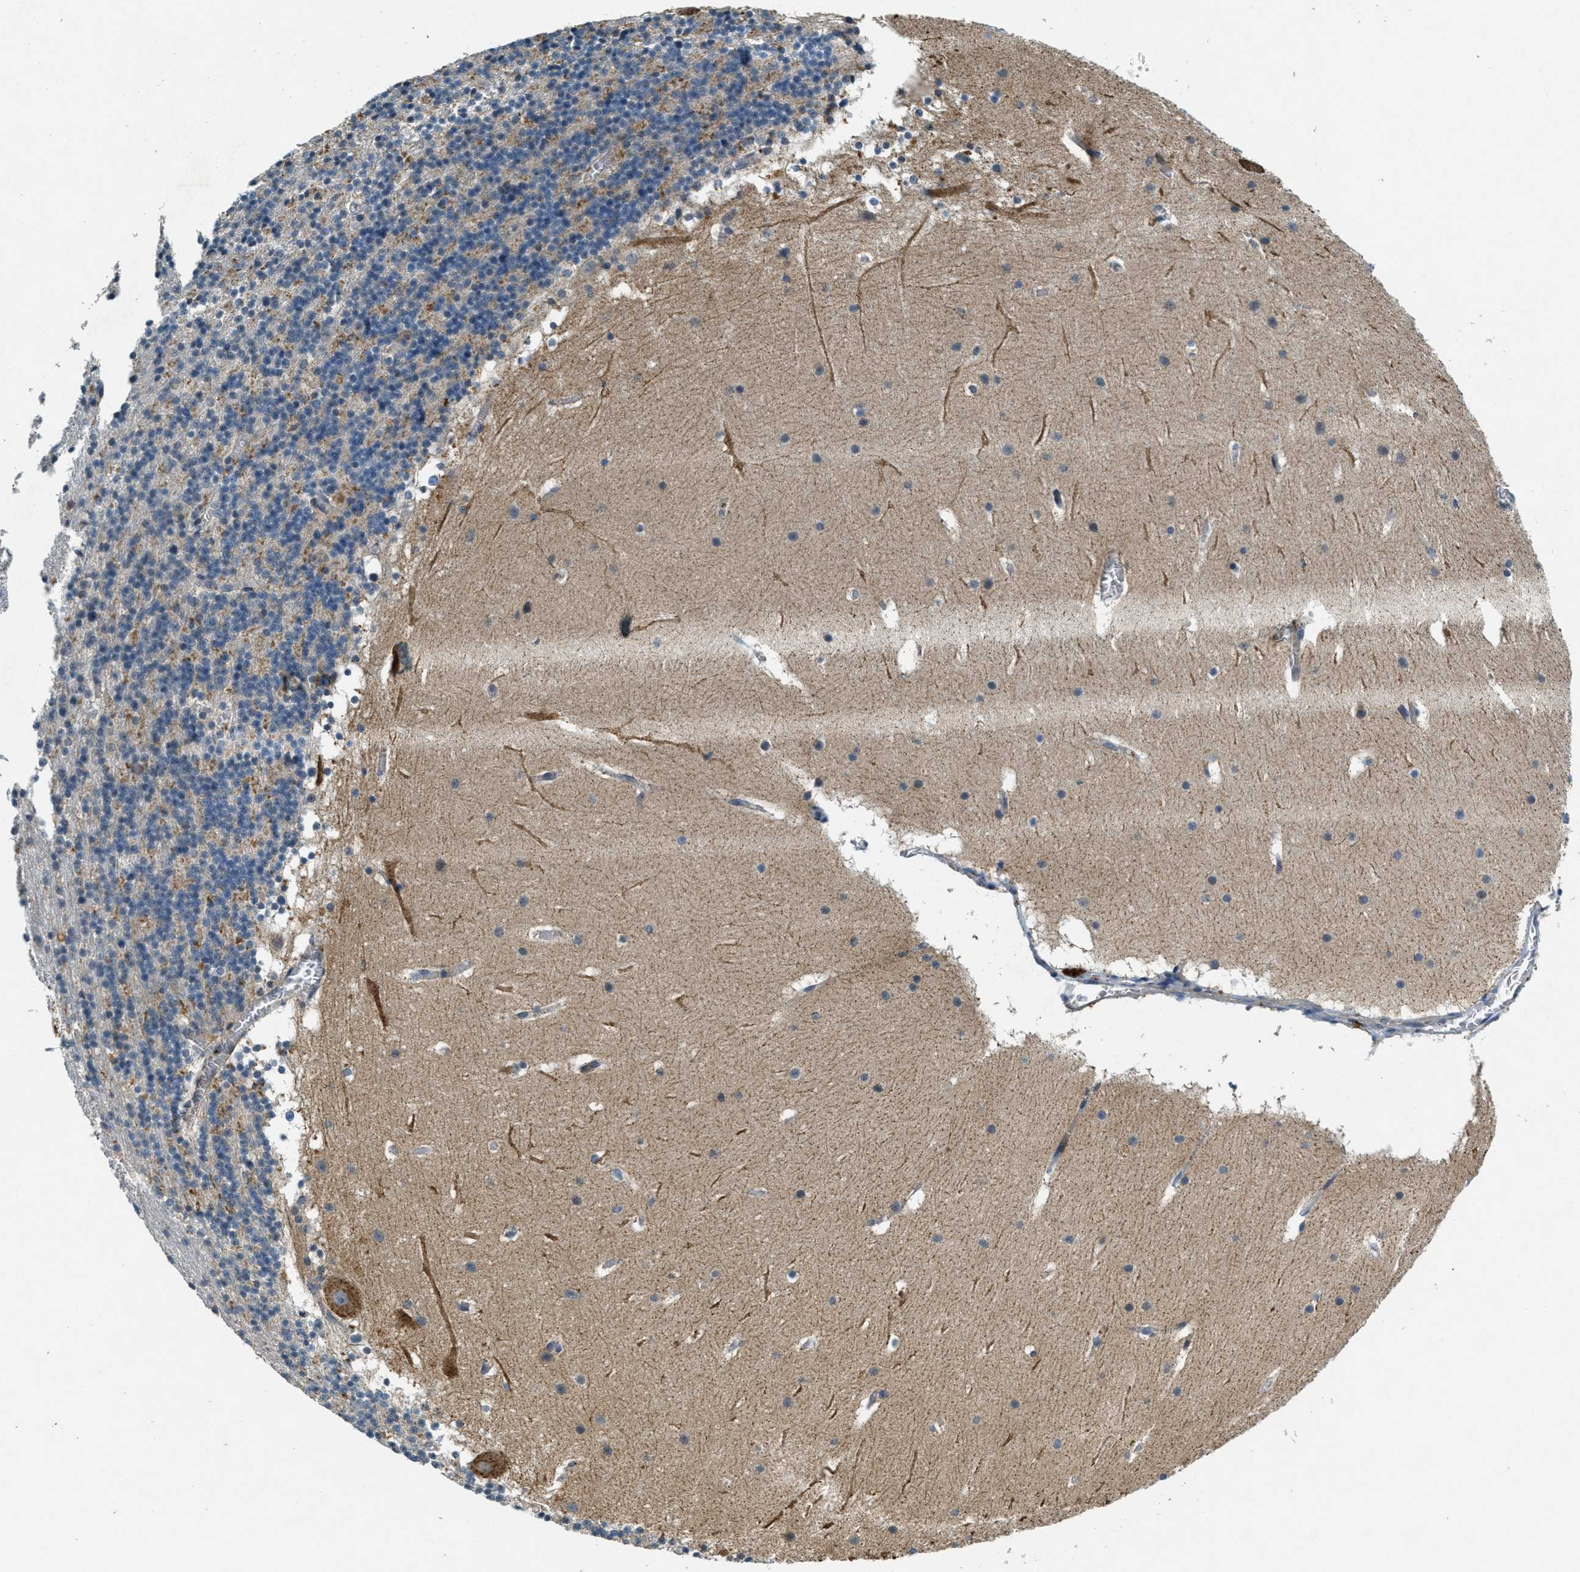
{"staining": {"intensity": "weak", "quantity": "<25%", "location": "cytoplasmic/membranous"}, "tissue": "cerebellum", "cell_type": "Cells in granular layer", "image_type": "normal", "snomed": [{"axis": "morphology", "description": "Normal tissue, NOS"}, {"axis": "topography", "description": "Cerebellum"}], "caption": "DAB (3,3'-diaminobenzidine) immunohistochemical staining of normal human cerebellum demonstrates no significant expression in cells in granular layer. (Stains: DAB immunohistochemistry (IHC) with hematoxylin counter stain, Microscopy: brightfield microscopy at high magnification).", "gene": "RAB3D", "patient": {"sex": "male", "age": 45}}